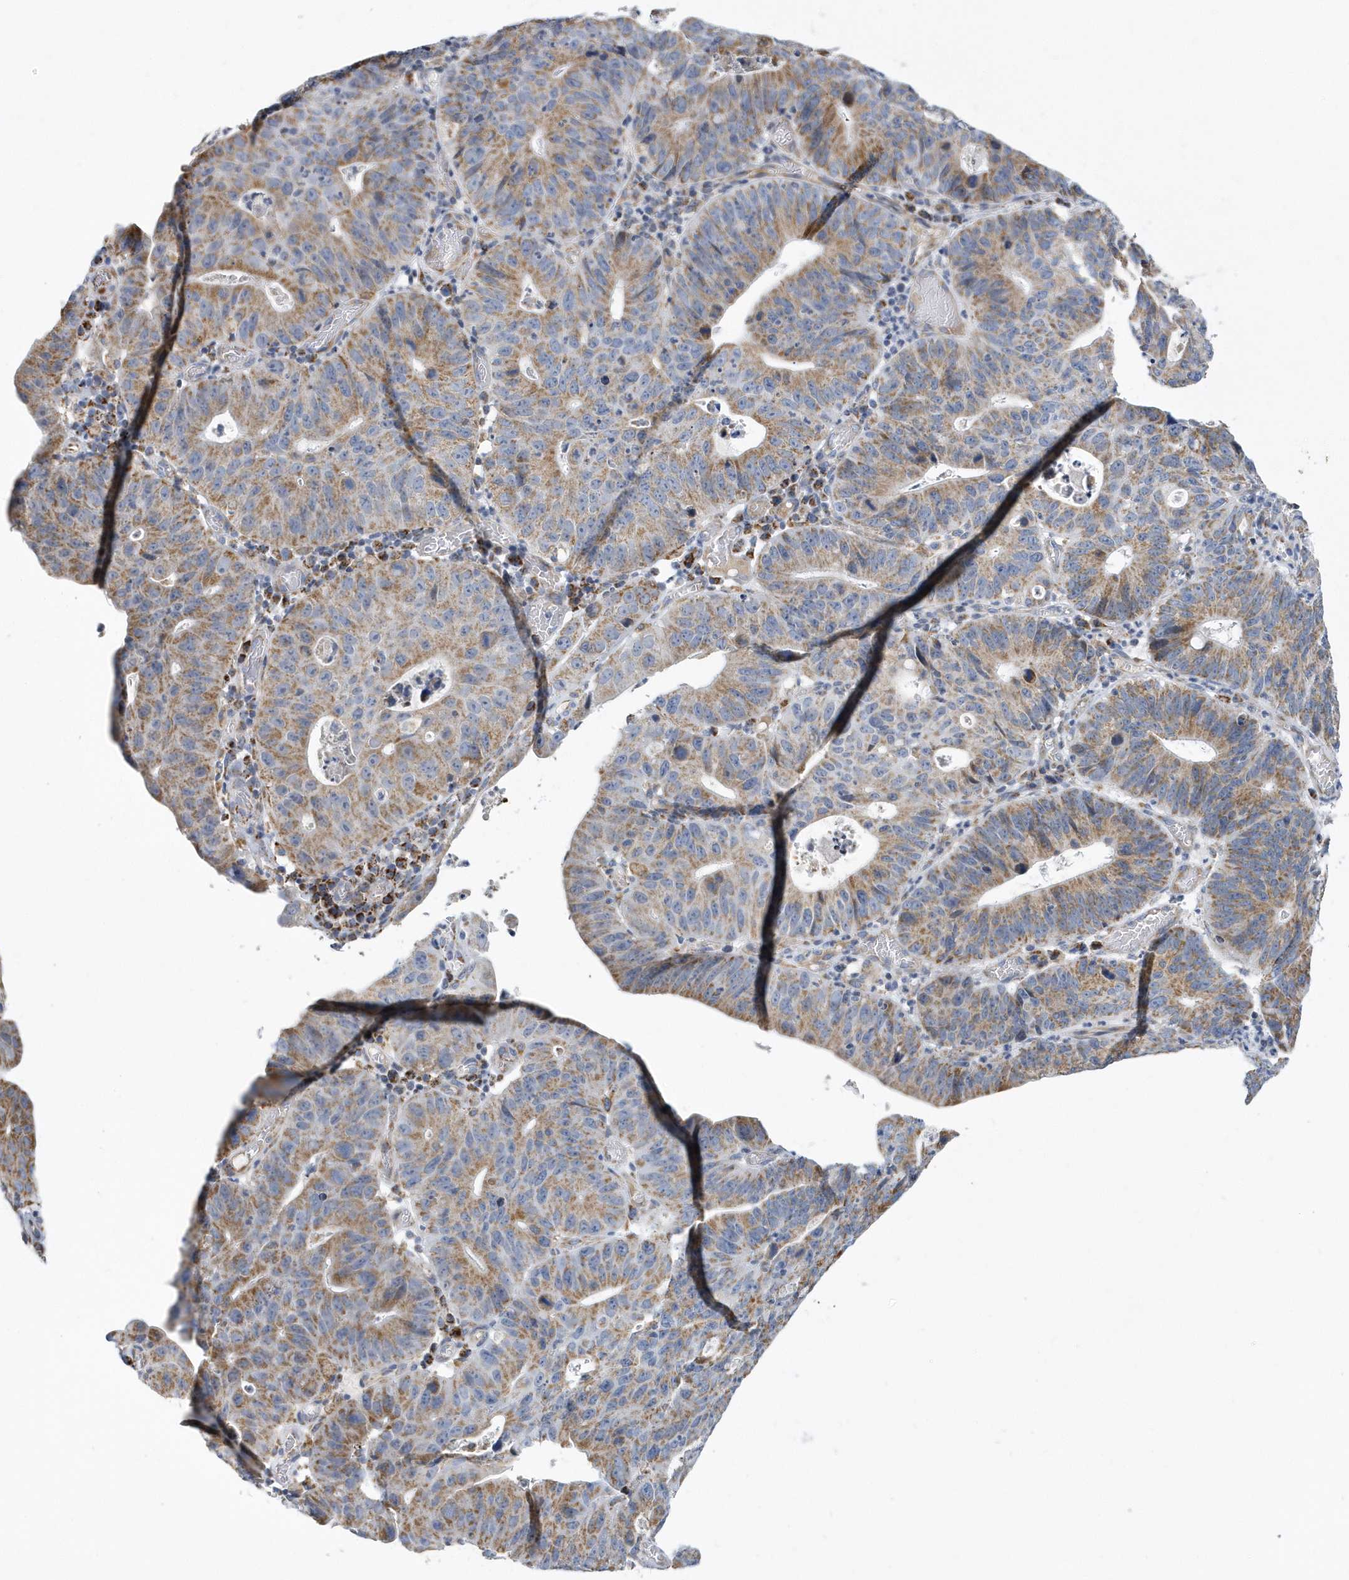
{"staining": {"intensity": "moderate", "quantity": "25%-75%", "location": "cytoplasmic/membranous"}, "tissue": "stomach cancer", "cell_type": "Tumor cells", "image_type": "cancer", "snomed": [{"axis": "morphology", "description": "Adenocarcinoma, NOS"}, {"axis": "topography", "description": "Stomach"}], "caption": "Stomach cancer (adenocarcinoma) tissue shows moderate cytoplasmic/membranous staining in approximately 25%-75% of tumor cells, visualized by immunohistochemistry. (DAB (3,3'-diaminobenzidine) IHC with brightfield microscopy, high magnification).", "gene": "VWA5B2", "patient": {"sex": "male", "age": 59}}